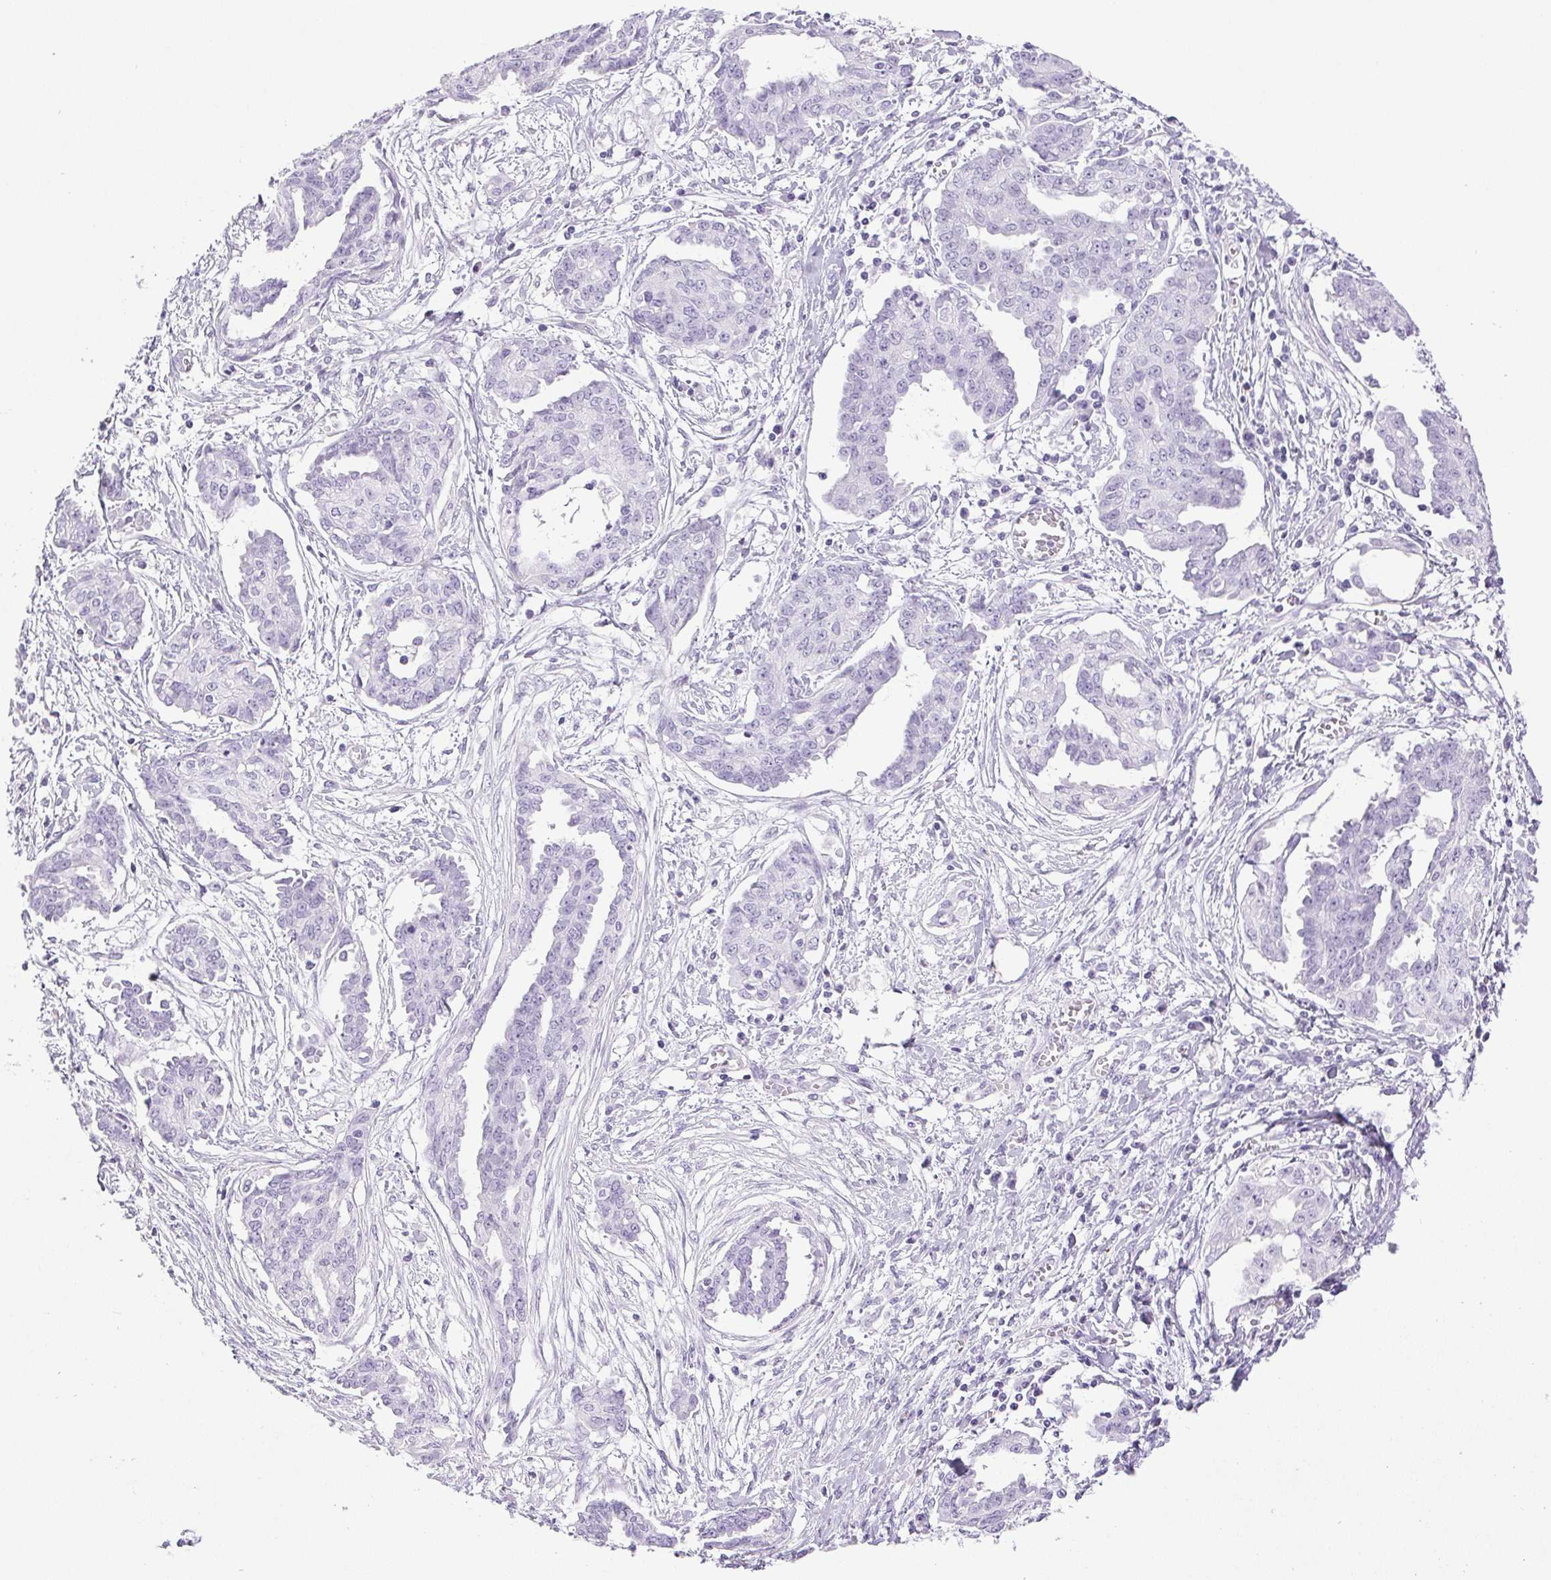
{"staining": {"intensity": "negative", "quantity": "none", "location": "none"}, "tissue": "ovarian cancer", "cell_type": "Tumor cells", "image_type": "cancer", "snomed": [{"axis": "morphology", "description": "Cystadenocarcinoma, serous, NOS"}, {"axis": "topography", "description": "Ovary"}], "caption": "Immunohistochemical staining of ovarian cancer displays no significant positivity in tumor cells.", "gene": "HLA-G", "patient": {"sex": "female", "age": 71}}